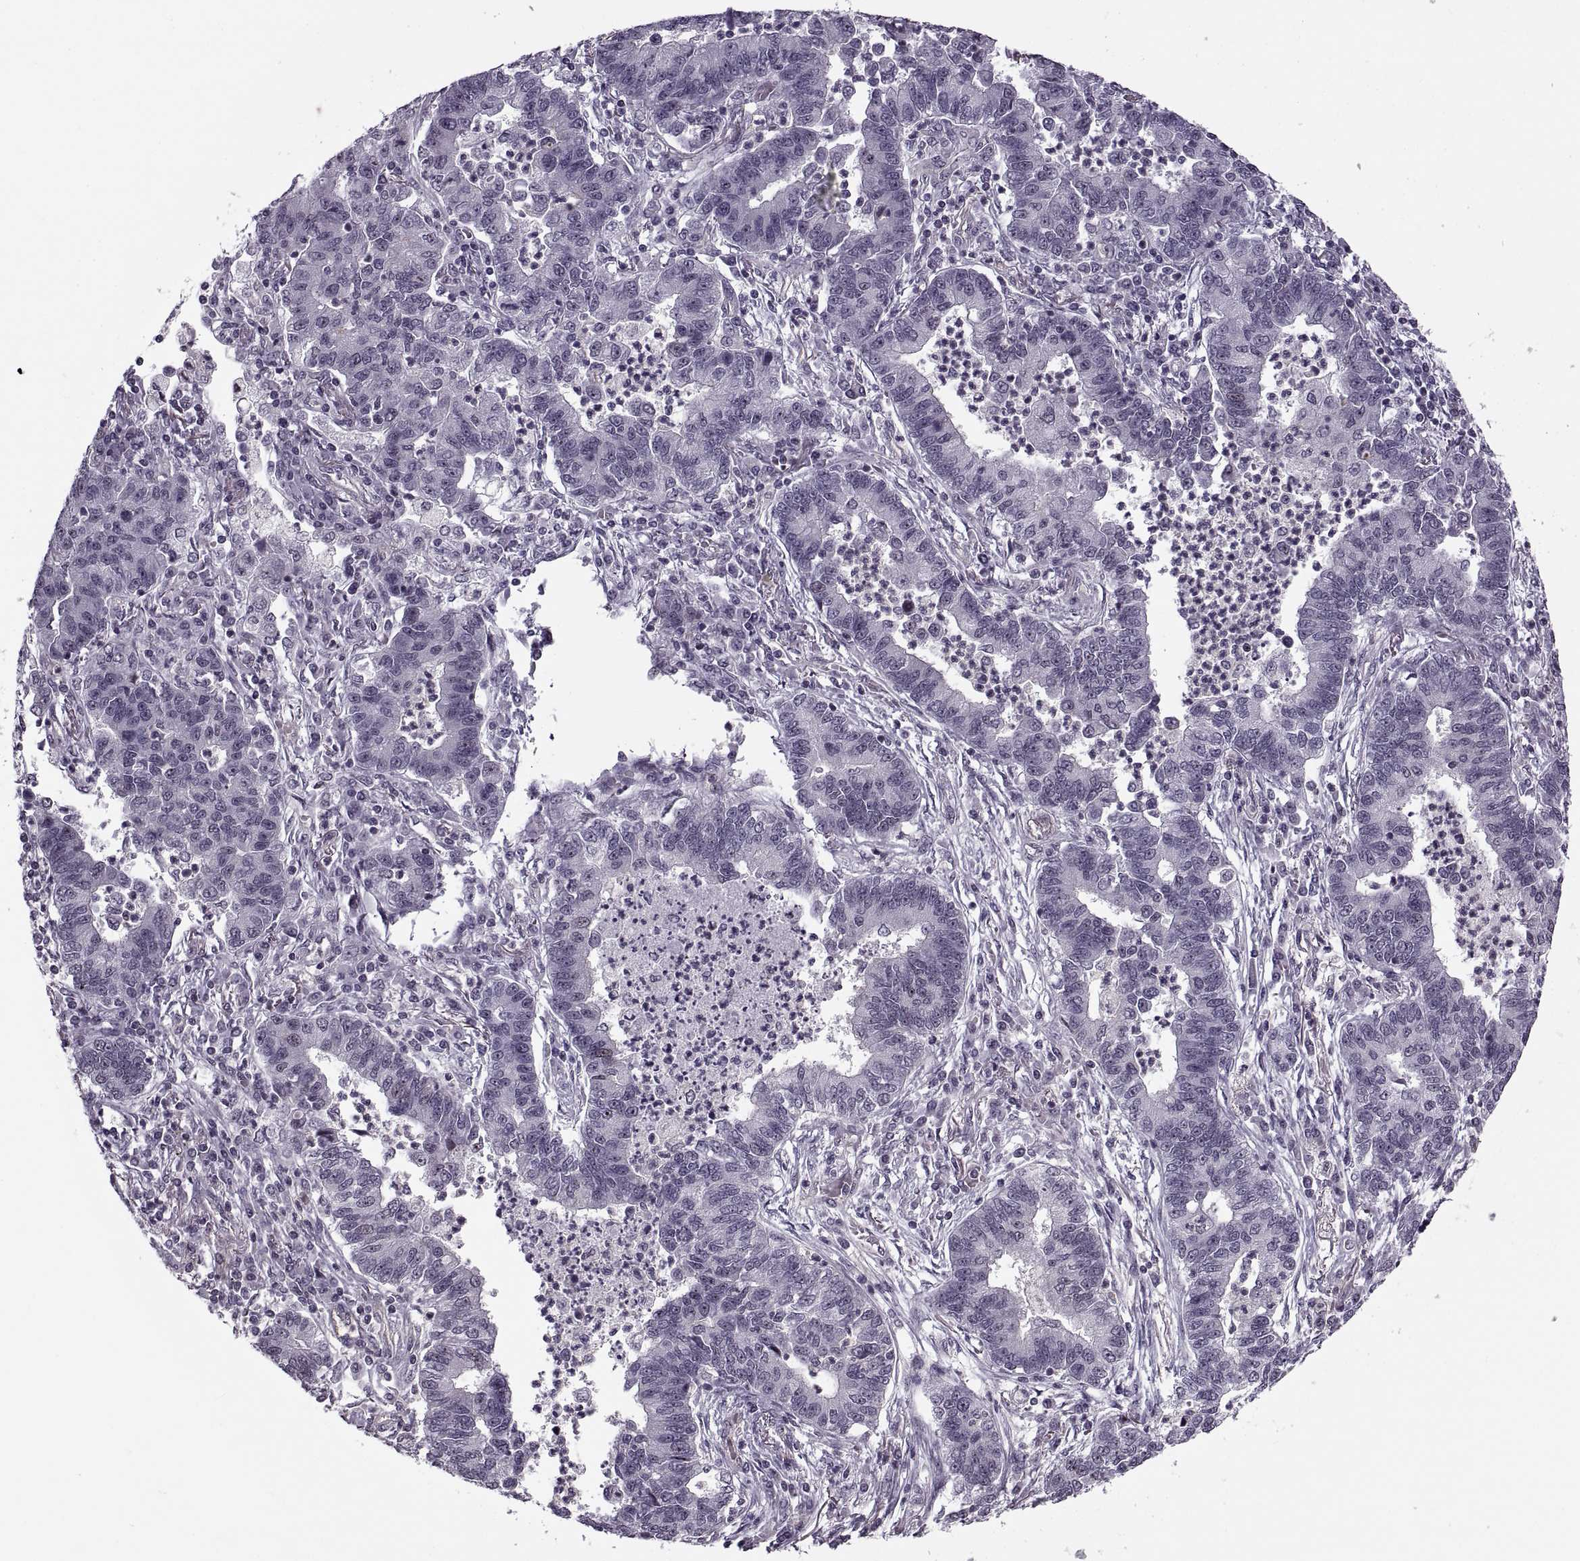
{"staining": {"intensity": "negative", "quantity": "none", "location": "none"}, "tissue": "lung cancer", "cell_type": "Tumor cells", "image_type": "cancer", "snomed": [{"axis": "morphology", "description": "Adenocarcinoma, NOS"}, {"axis": "topography", "description": "Lung"}], "caption": "High magnification brightfield microscopy of adenocarcinoma (lung) stained with DAB (3,3'-diaminobenzidine) (brown) and counterstained with hematoxylin (blue): tumor cells show no significant positivity. Nuclei are stained in blue.", "gene": "LUZP2", "patient": {"sex": "female", "age": 57}}